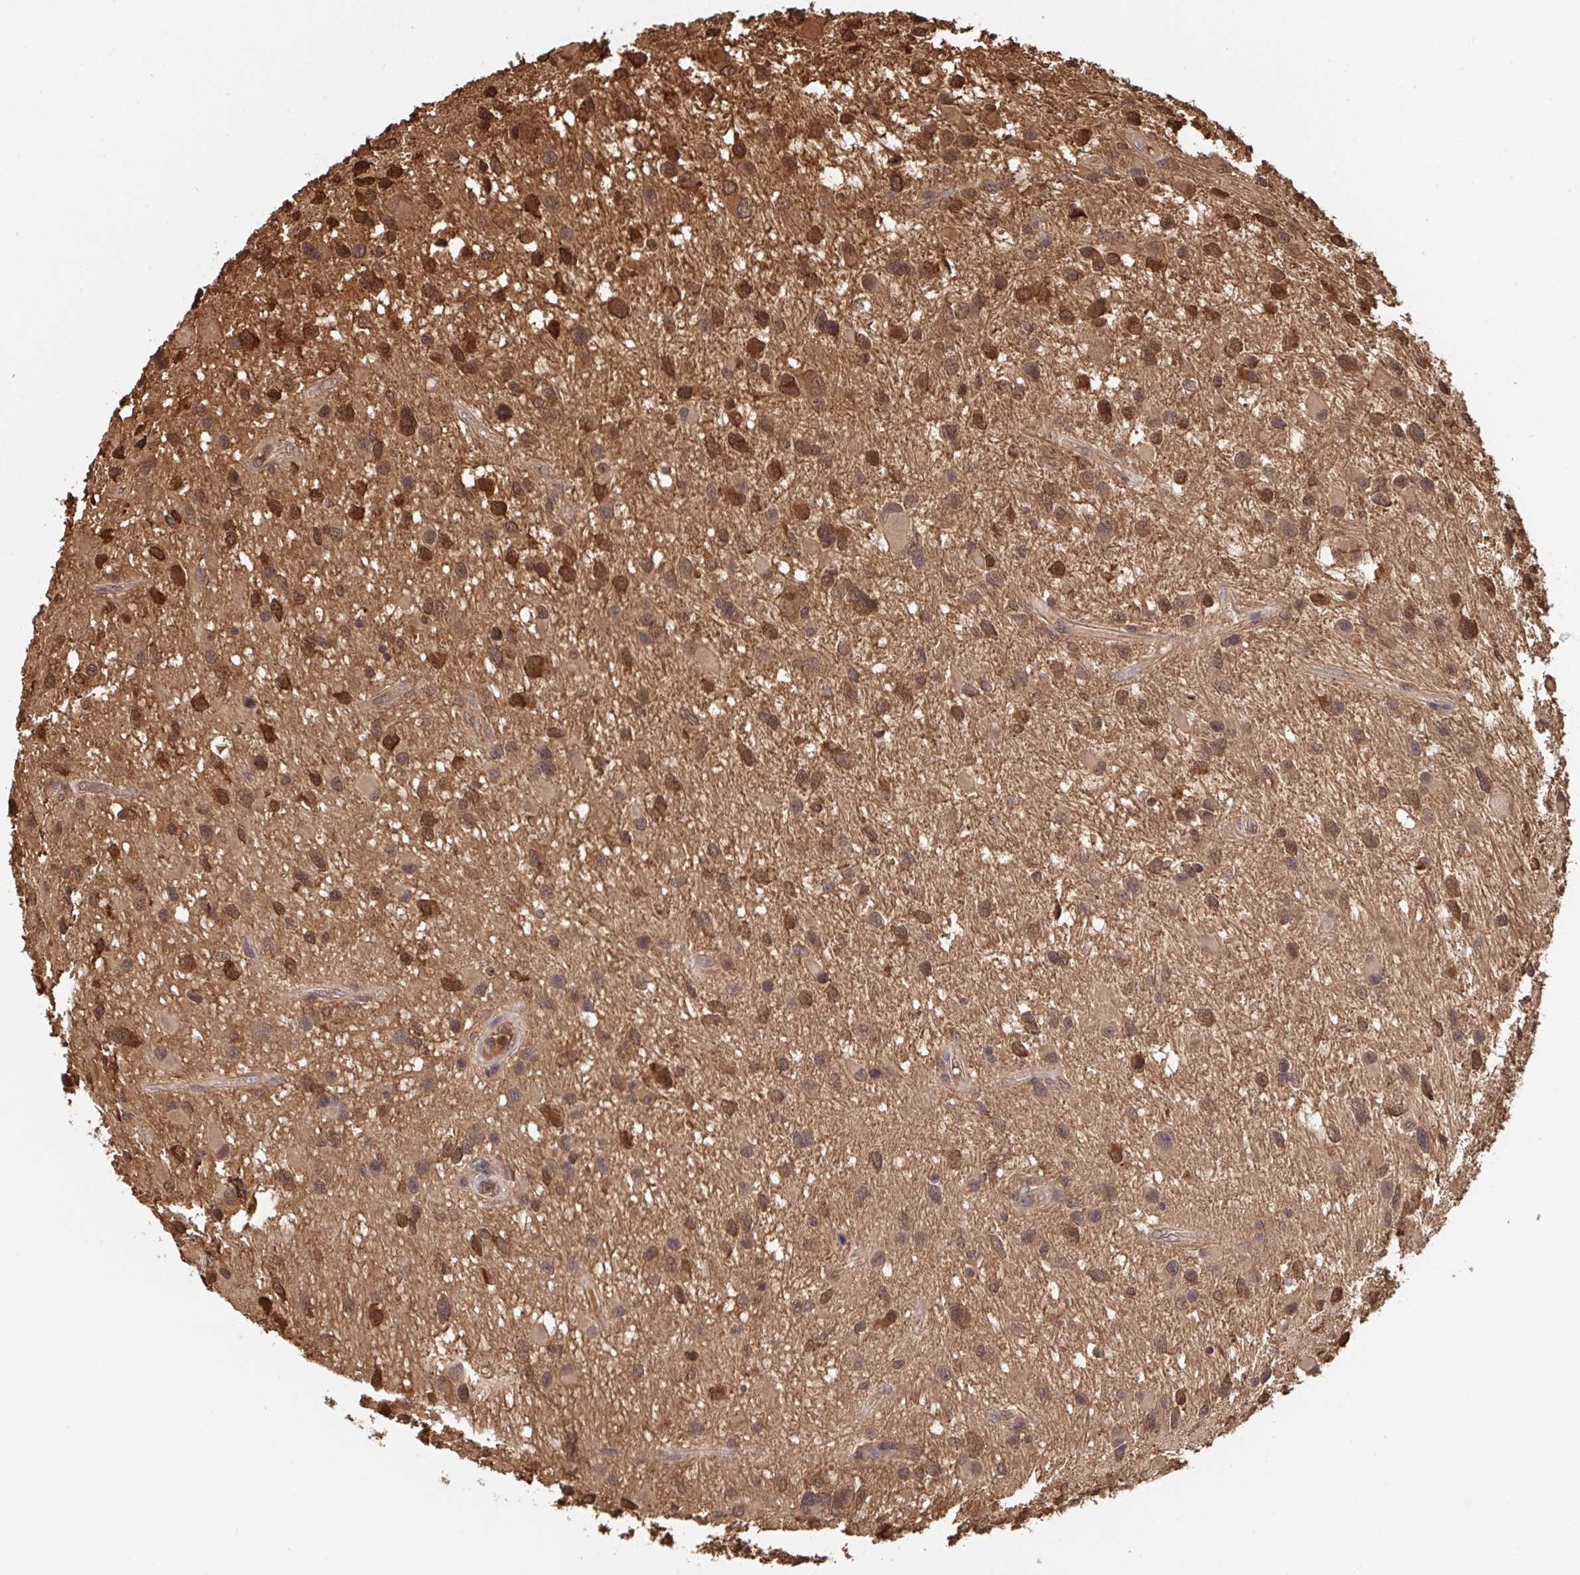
{"staining": {"intensity": "moderate", "quantity": "25%-75%", "location": "cytoplasmic/membranous,nuclear"}, "tissue": "glioma", "cell_type": "Tumor cells", "image_type": "cancer", "snomed": [{"axis": "morphology", "description": "Glioma, malignant, Low grade"}, {"axis": "topography", "description": "Brain"}], "caption": "Tumor cells demonstrate medium levels of moderate cytoplasmic/membranous and nuclear staining in approximately 25%-75% of cells in glioma.", "gene": "TIGAR", "patient": {"sex": "female", "age": 32}}